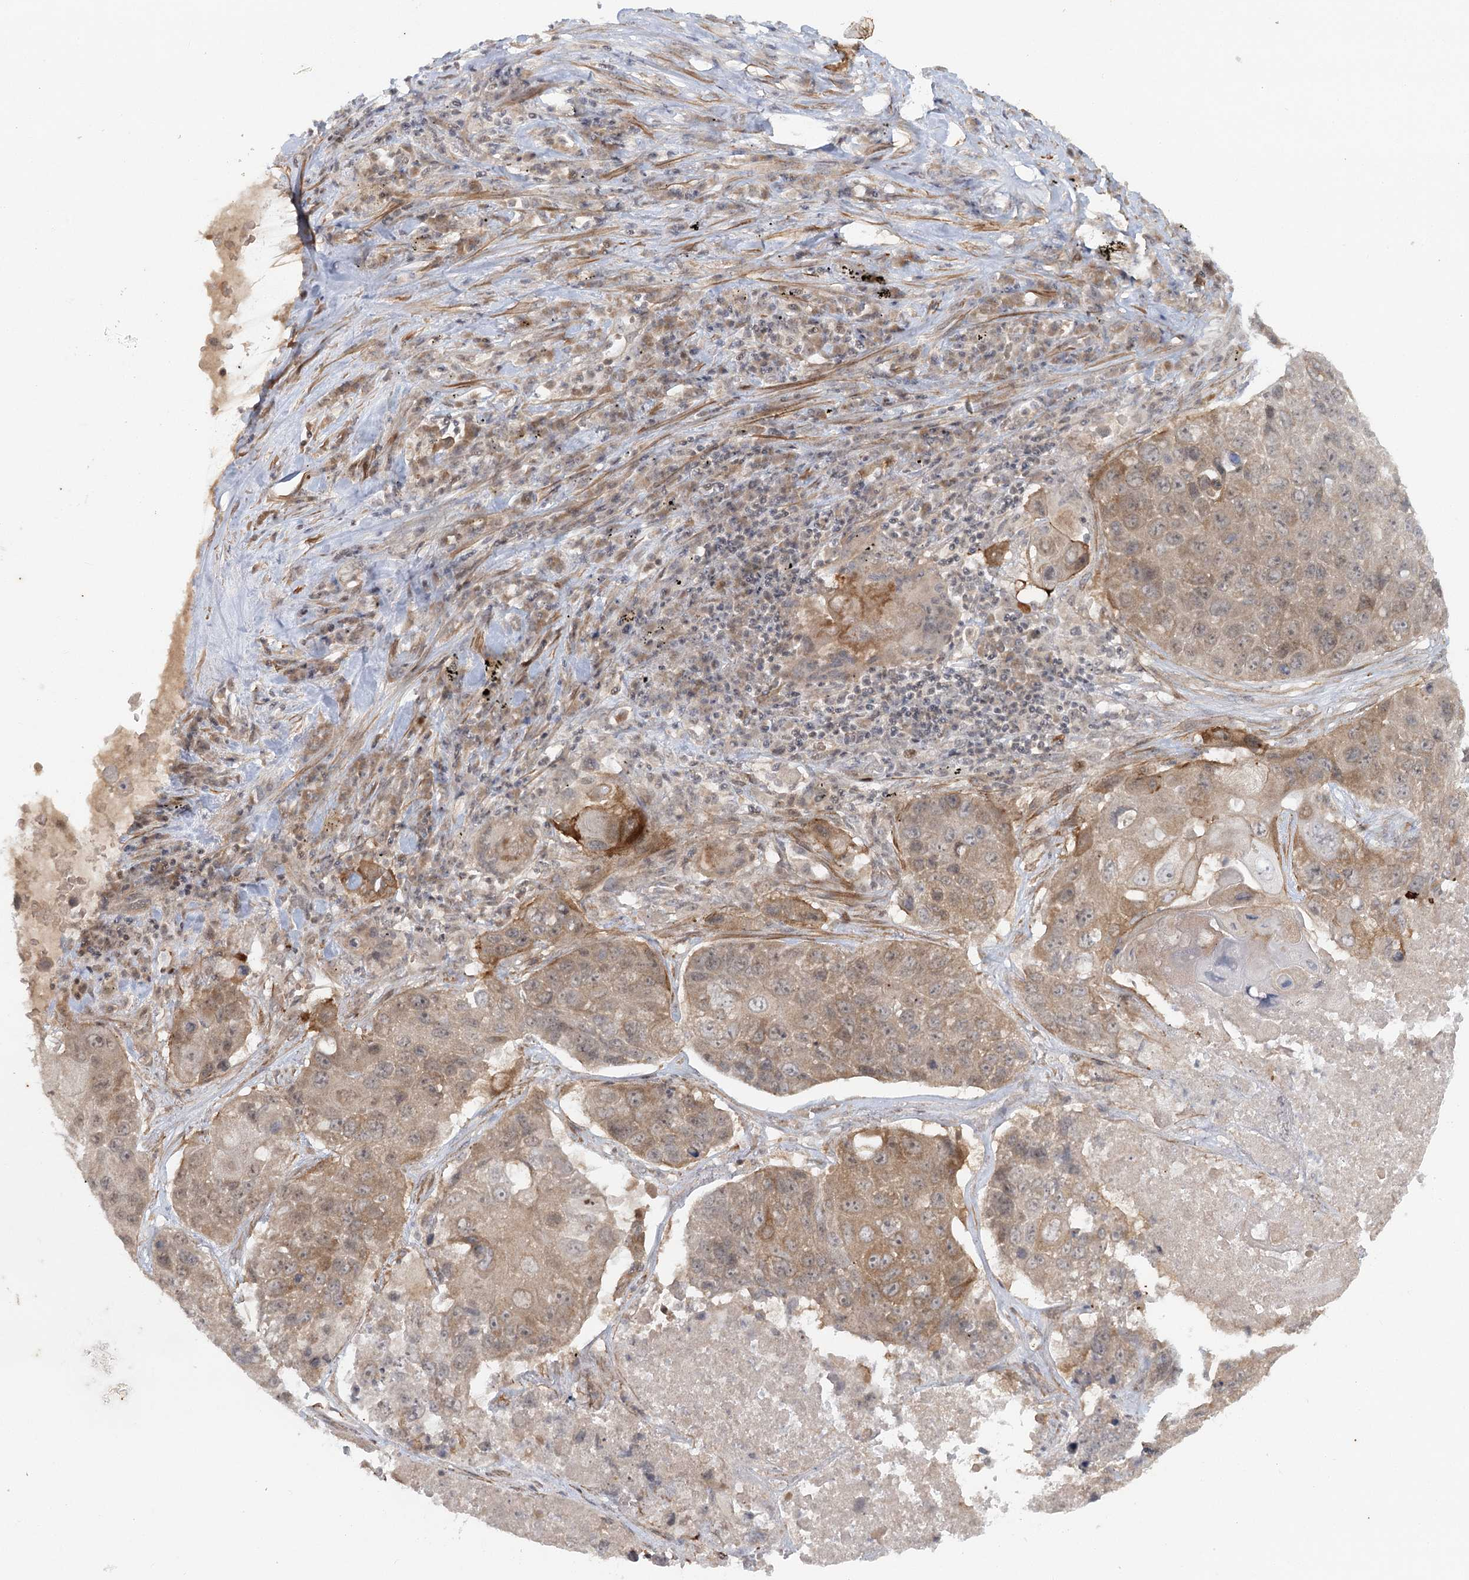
{"staining": {"intensity": "moderate", "quantity": ">75%", "location": "cytoplasmic/membranous"}, "tissue": "lung cancer", "cell_type": "Tumor cells", "image_type": "cancer", "snomed": [{"axis": "morphology", "description": "Squamous cell carcinoma, NOS"}, {"axis": "topography", "description": "Lung"}], "caption": "Protein staining displays moderate cytoplasmic/membranous positivity in about >75% of tumor cells in lung squamous cell carcinoma.", "gene": "SH2D3A", "patient": {"sex": "male", "age": 61}}